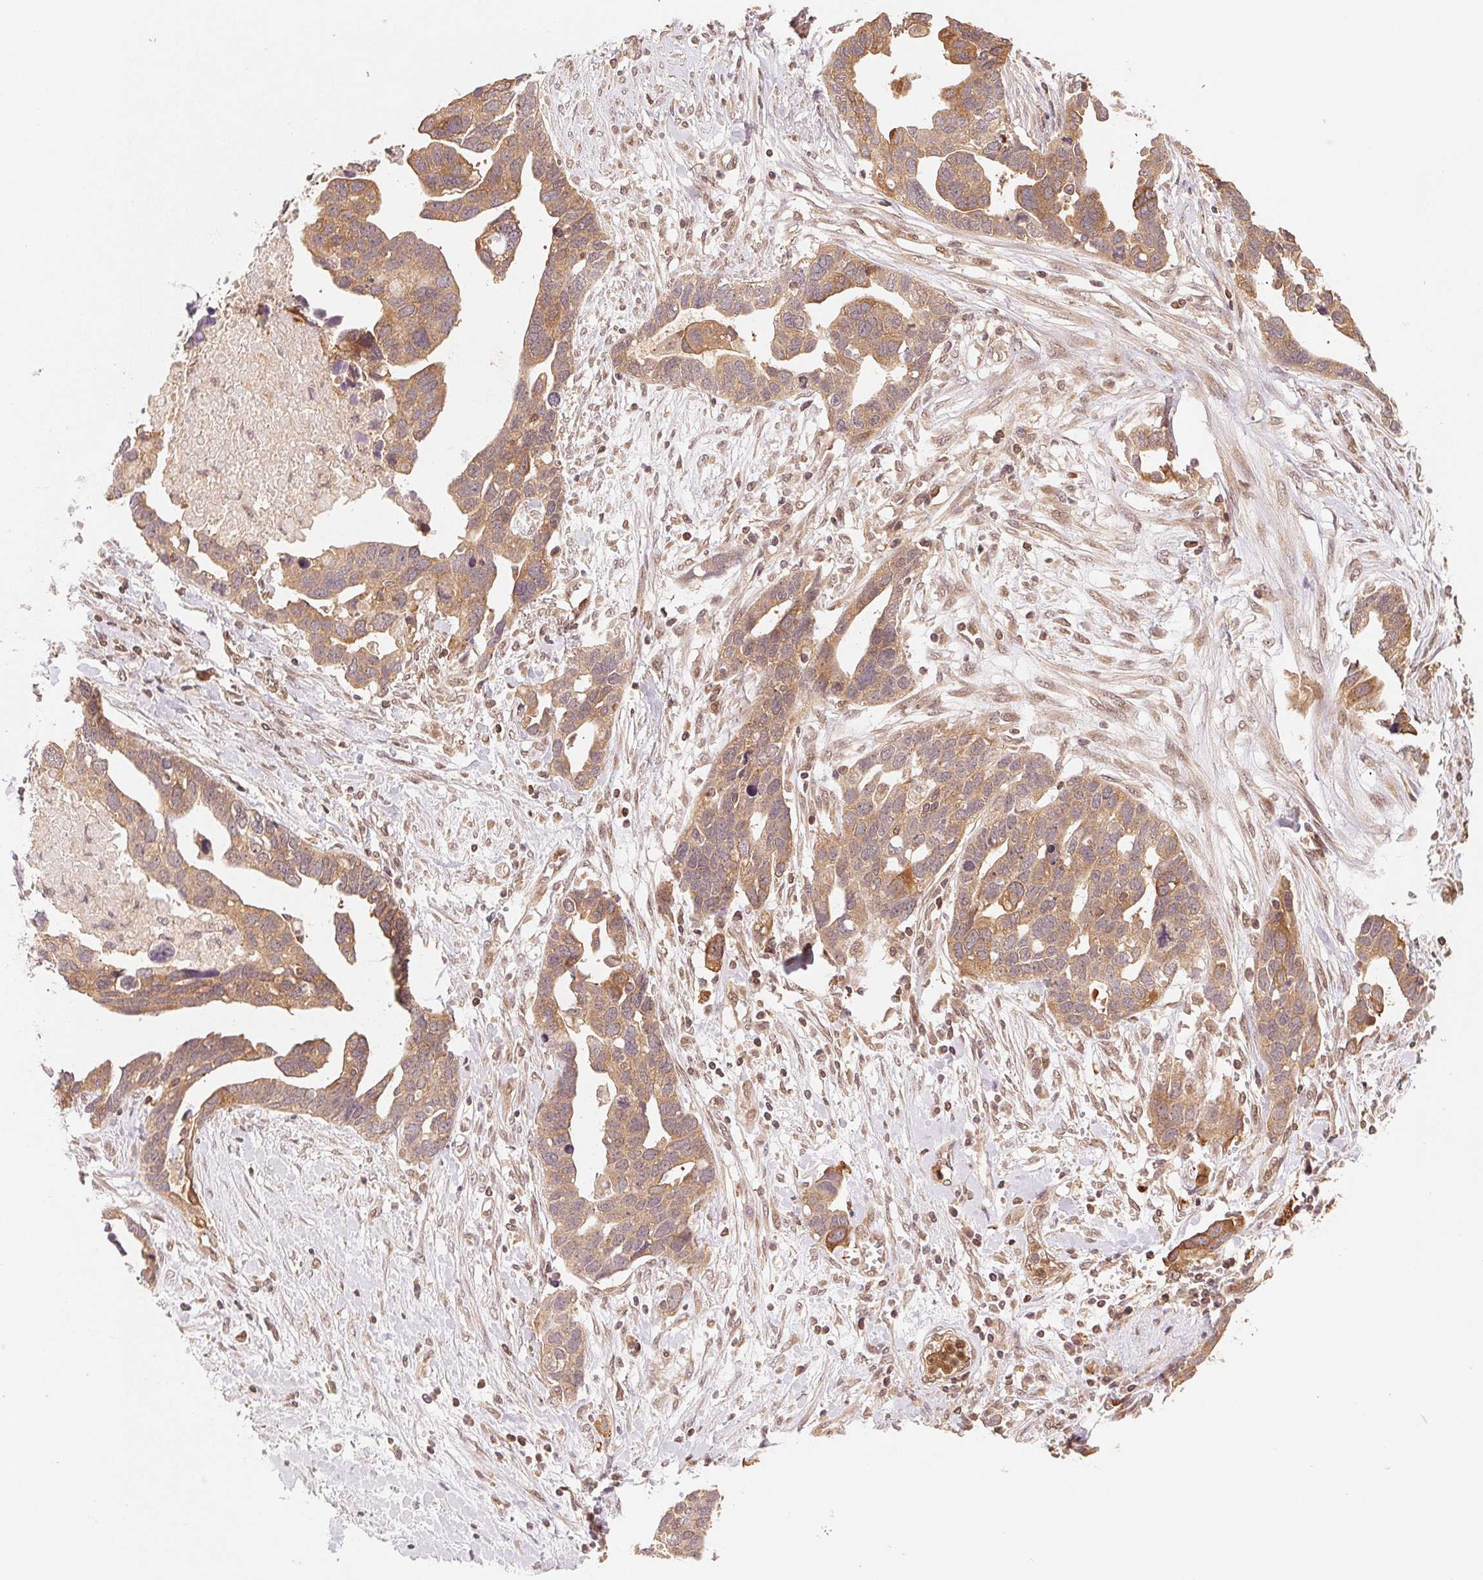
{"staining": {"intensity": "weak", "quantity": ">75%", "location": "cytoplasmic/membranous"}, "tissue": "ovarian cancer", "cell_type": "Tumor cells", "image_type": "cancer", "snomed": [{"axis": "morphology", "description": "Cystadenocarcinoma, serous, NOS"}, {"axis": "topography", "description": "Ovary"}], "caption": "The immunohistochemical stain highlights weak cytoplasmic/membranous staining in tumor cells of ovarian cancer tissue.", "gene": "CCDC102B", "patient": {"sex": "female", "age": 54}}